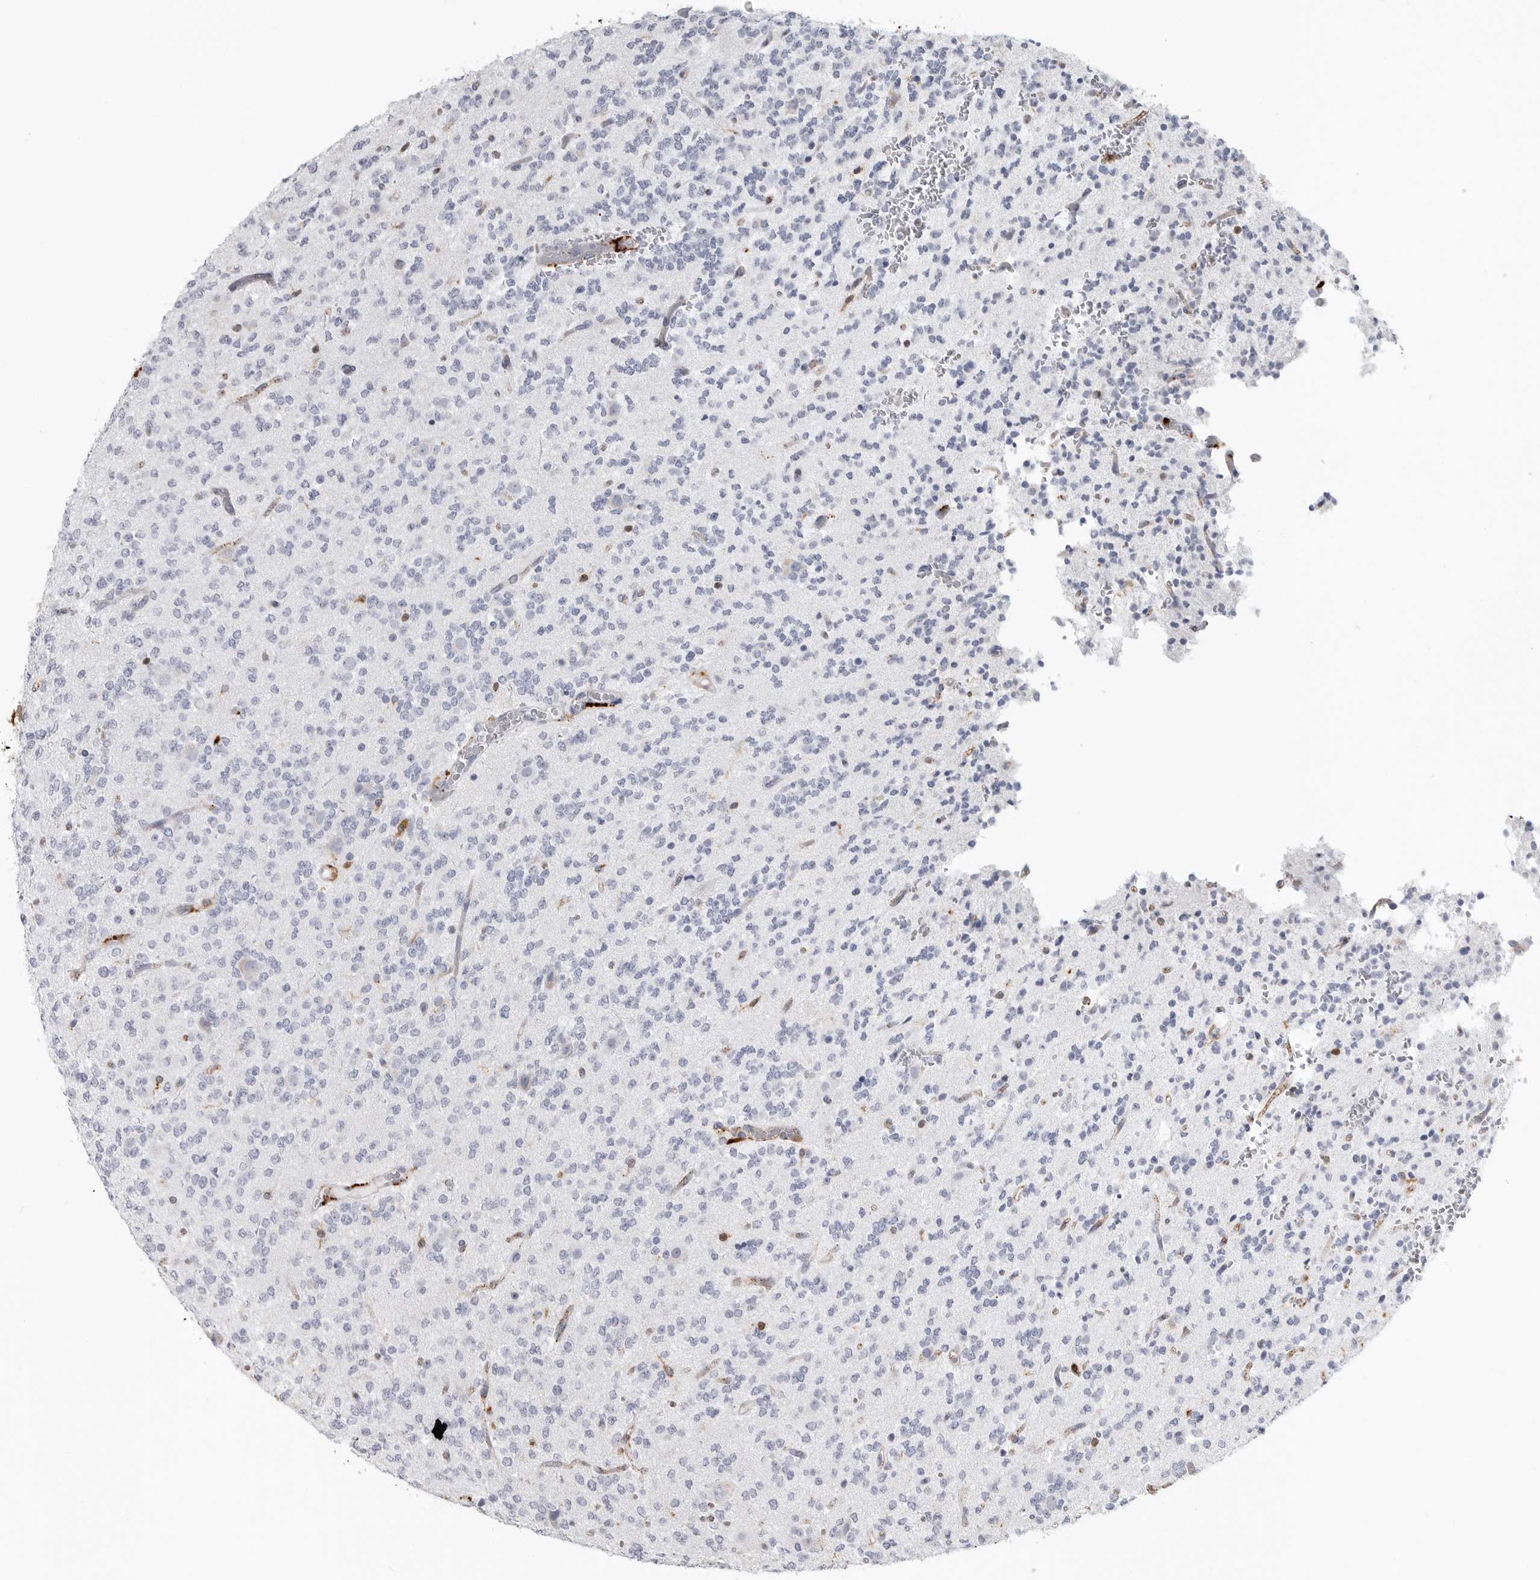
{"staining": {"intensity": "negative", "quantity": "none", "location": "none"}, "tissue": "glioma", "cell_type": "Tumor cells", "image_type": "cancer", "snomed": [{"axis": "morphology", "description": "Glioma, malignant, Low grade"}, {"axis": "topography", "description": "Brain"}], "caption": "A high-resolution image shows immunohistochemistry staining of glioma, which demonstrates no significant staining in tumor cells. (DAB immunohistochemistry (IHC) visualized using brightfield microscopy, high magnification).", "gene": "IFI30", "patient": {"sex": "male", "age": 38}}